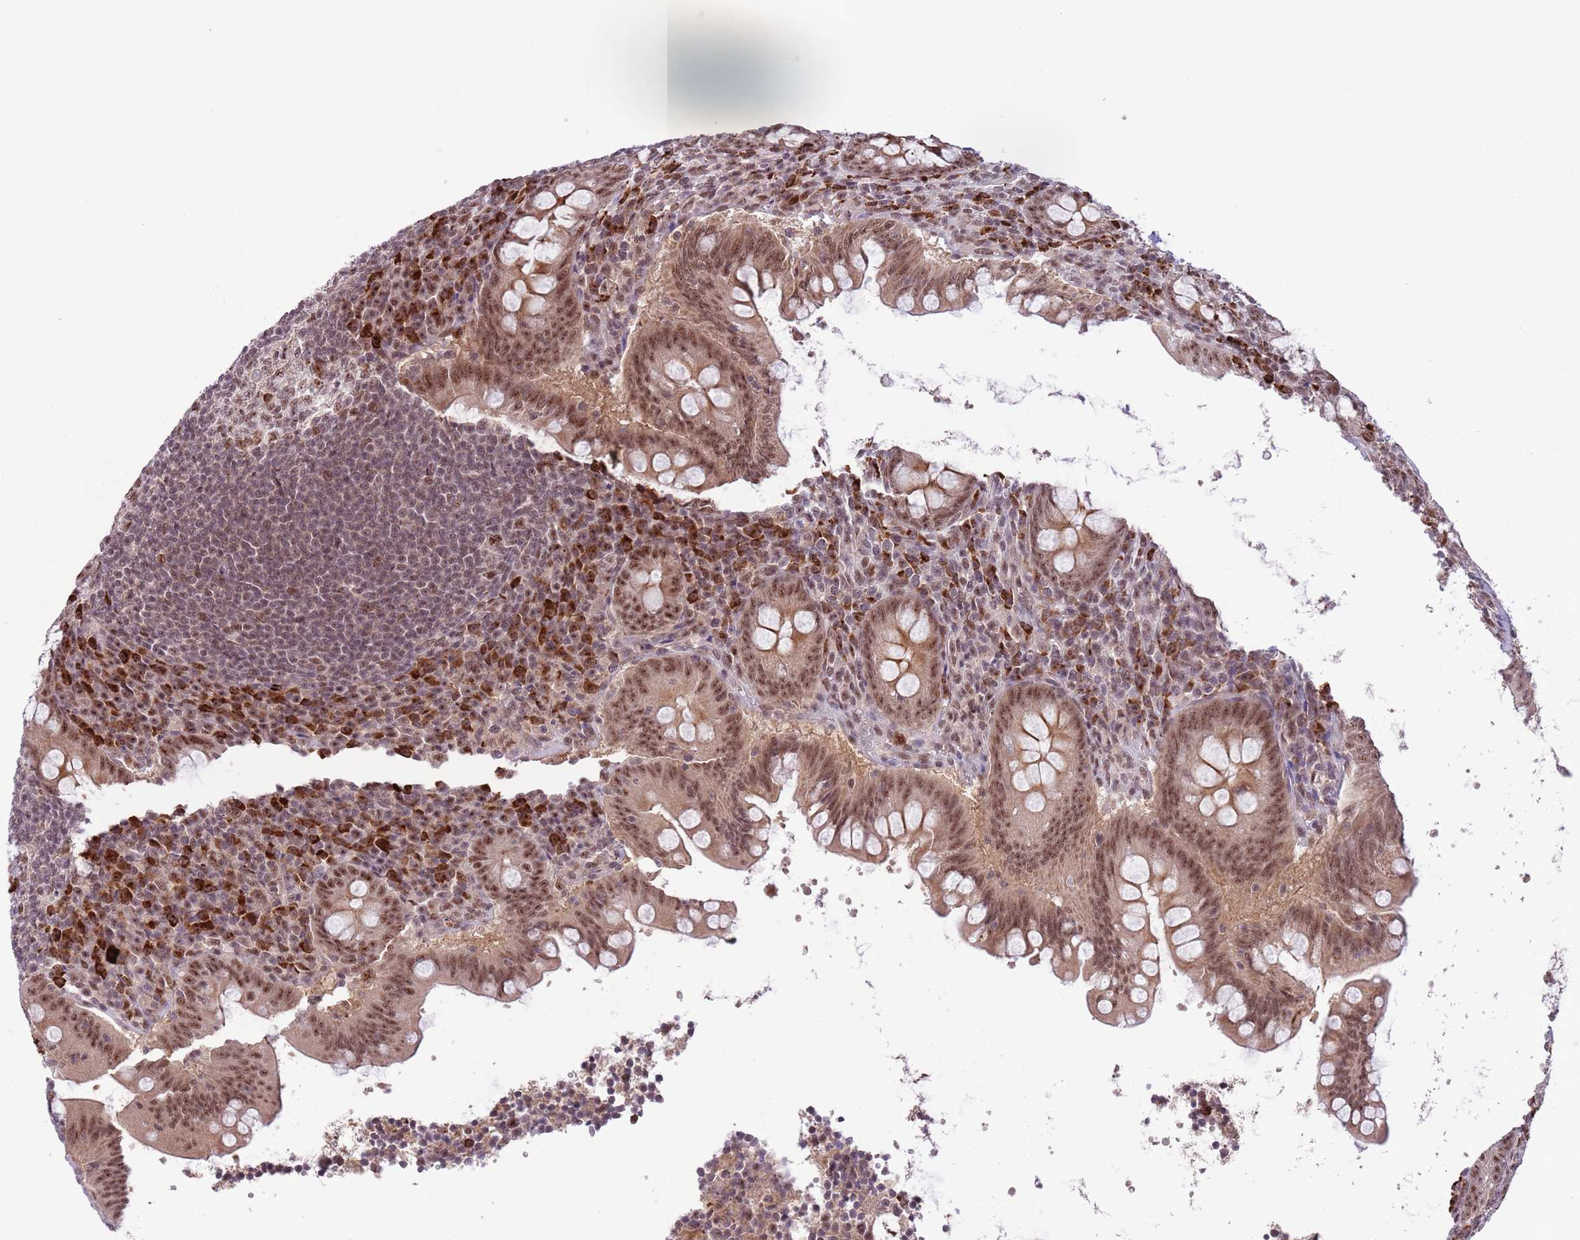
{"staining": {"intensity": "moderate", "quantity": ">75%", "location": "cytoplasmic/membranous,nuclear"}, "tissue": "appendix", "cell_type": "Glandular cells", "image_type": "normal", "snomed": [{"axis": "morphology", "description": "Normal tissue, NOS"}, {"axis": "topography", "description": "Appendix"}], "caption": "The immunohistochemical stain highlights moderate cytoplasmic/membranous,nuclear positivity in glandular cells of benign appendix.", "gene": "SIPA1L3", "patient": {"sex": "female", "age": 33}}